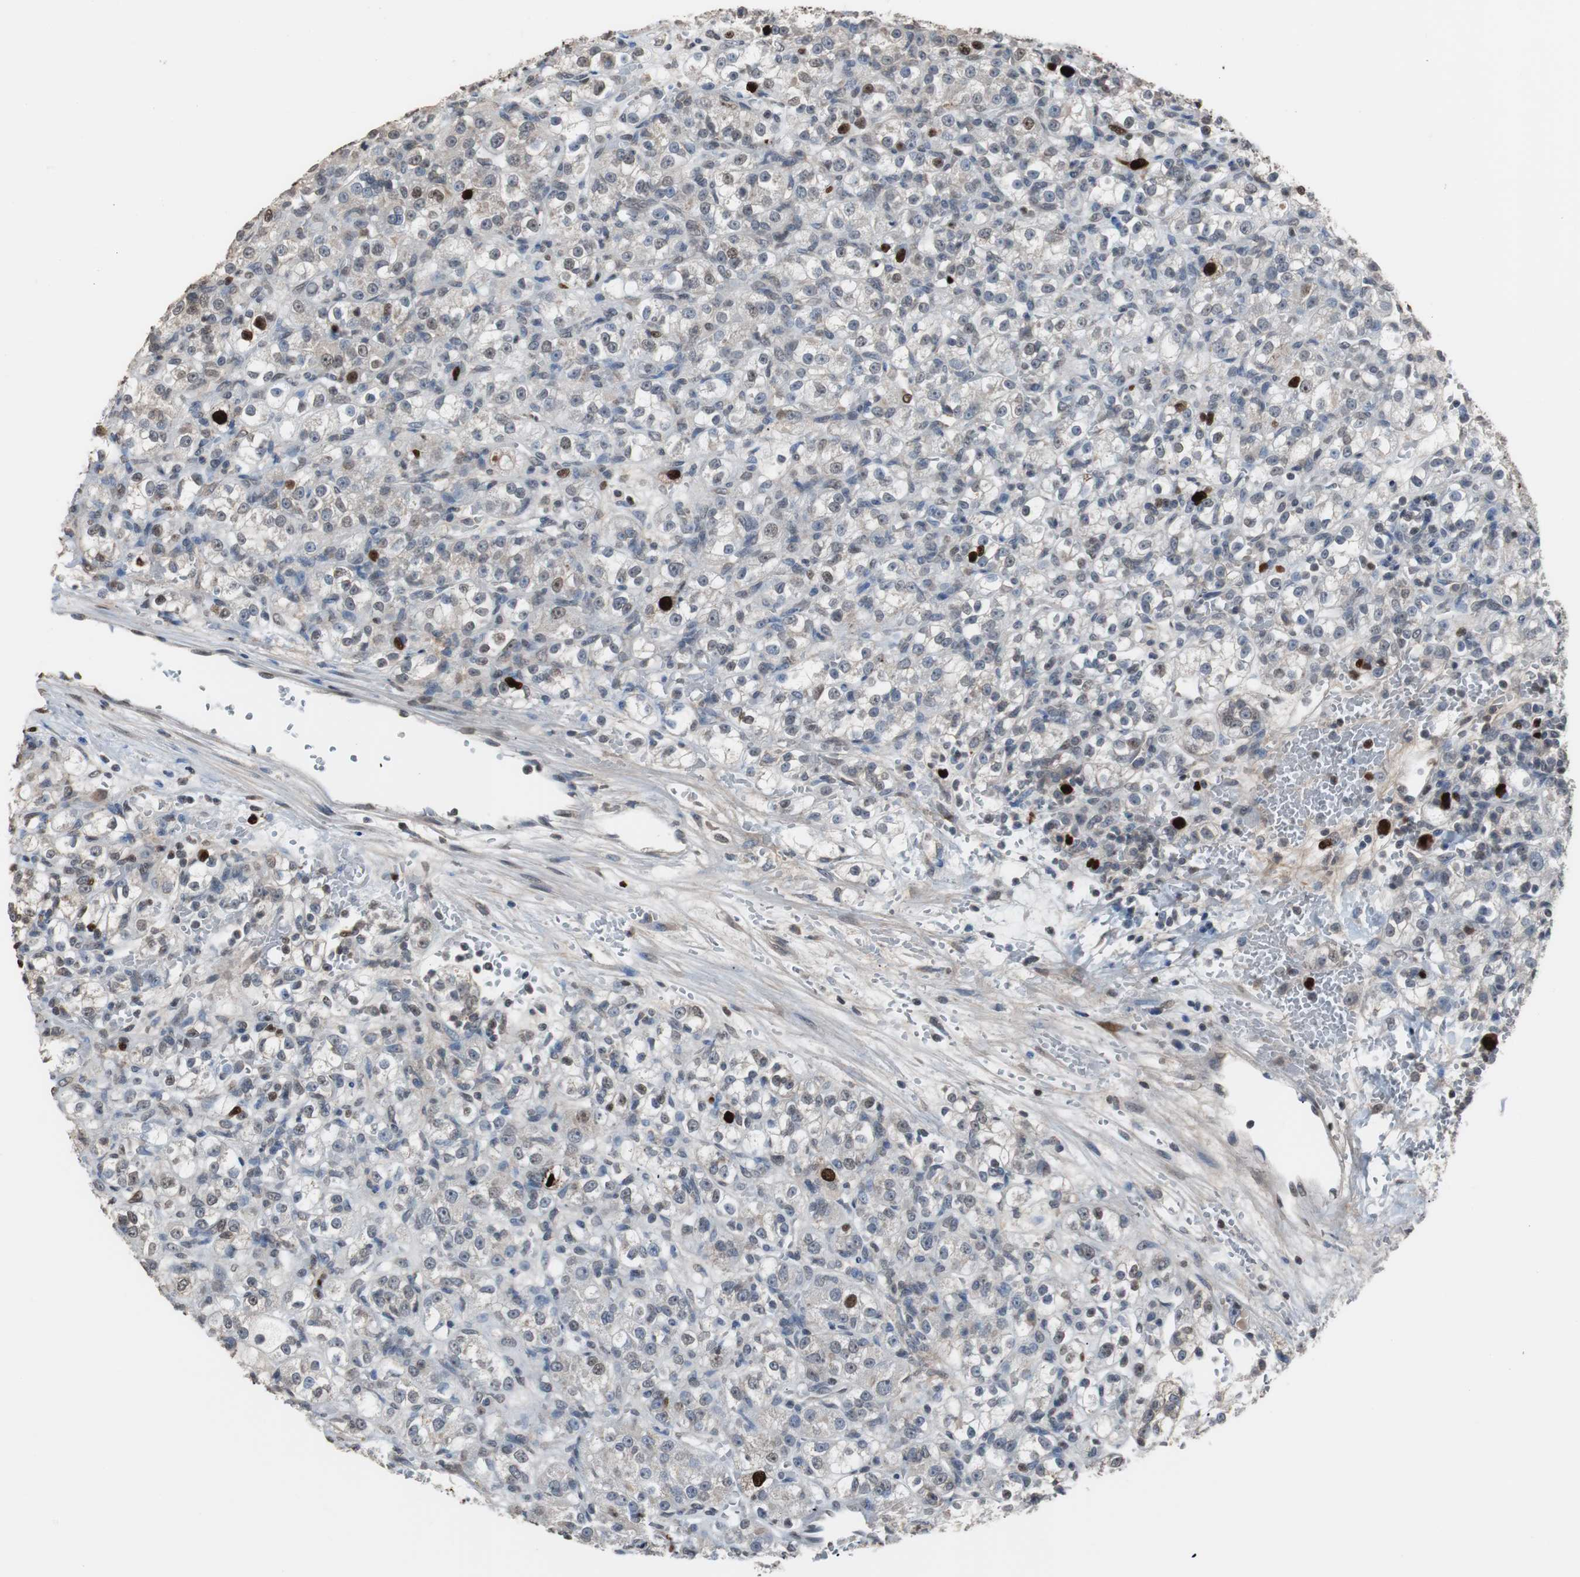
{"staining": {"intensity": "strong", "quantity": "<25%", "location": "cytoplasmic/membranous,nuclear"}, "tissue": "renal cancer", "cell_type": "Tumor cells", "image_type": "cancer", "snomed": [{"axis": "morphology", "description": "Normal tissue, NOS"}, {"axis": "morphology", "description": "Adenocarcinoma, NOS"}, {"axis": "topography", "description": "Kidney"}], "caption": "A histopathology image of renal cancer (adenocarcinoma) stained for a protein demonstrates strong cytoplasmic/membranous and nuclear brown staining in tumor cells. (Stains: DAB (3,3'-diaminobenzidine) in brown, nuclei in blue, Microscopy: brightfield microscopy at high magnification).", "gene": "TOP2A", "patient": {"sex": "male", "age": 61}}